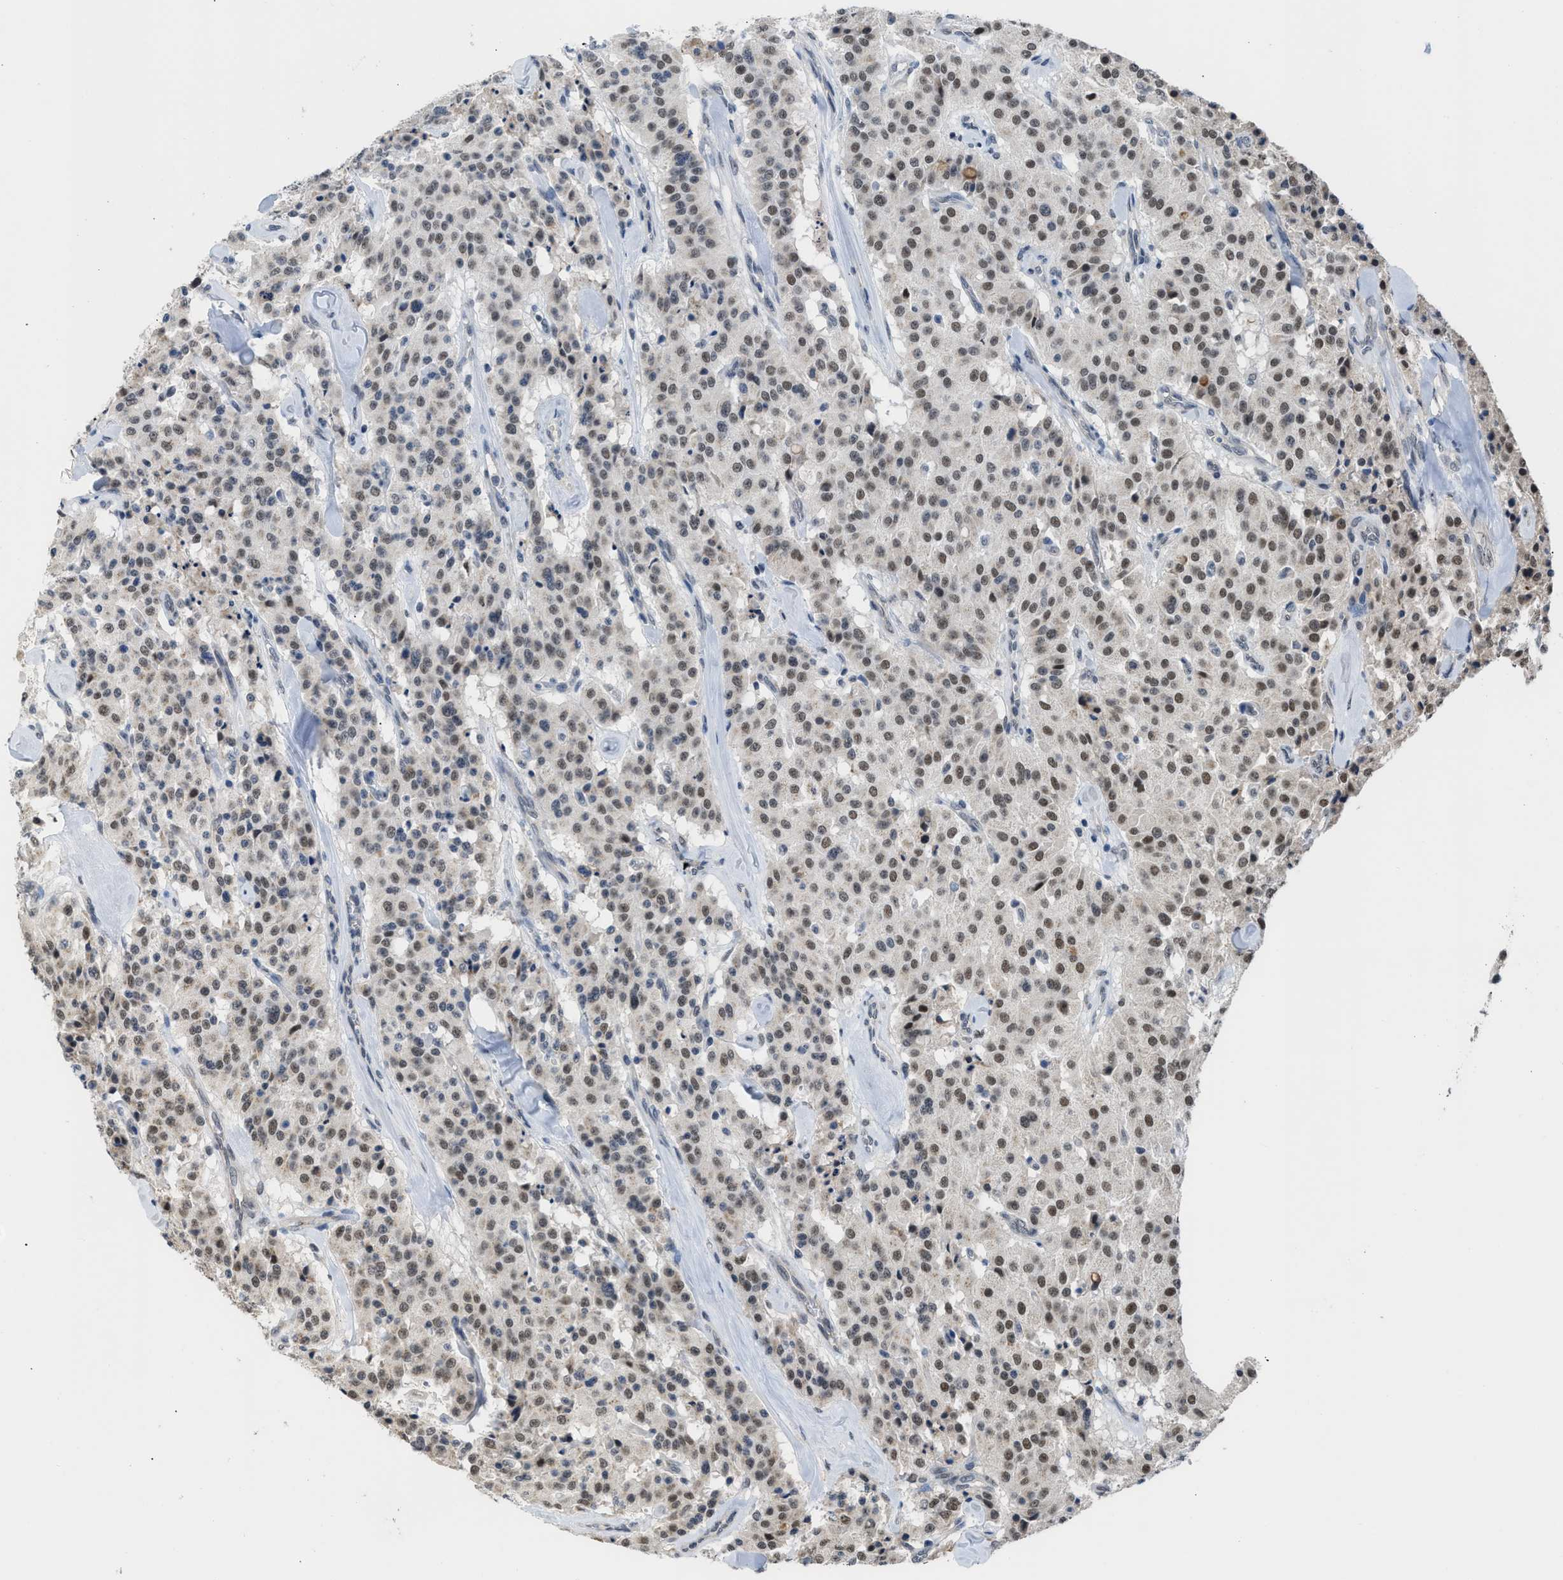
{"staining": {"intensity": "moderate", "quantity": ">75%", "location": "nuclear"}, "tissue": "carcinoid", "cell_type": "Tumor cells", "image_type": "cancer", "snomed": [{"axis": "morphology", "description": "Carcinoid, malignant, NOS"}, {"axis": "topography", "description": "Lung"}], "caption": "This photomicrograph reveals malignant carcinoid stained with IHC to label a protein in brown. The nuclear of tumor cells show moderate positivity for the protein. Nuclei are counter-stained blue.", "gene": "TERF2IP", "patient": {"sex": "male", "age": 30}}